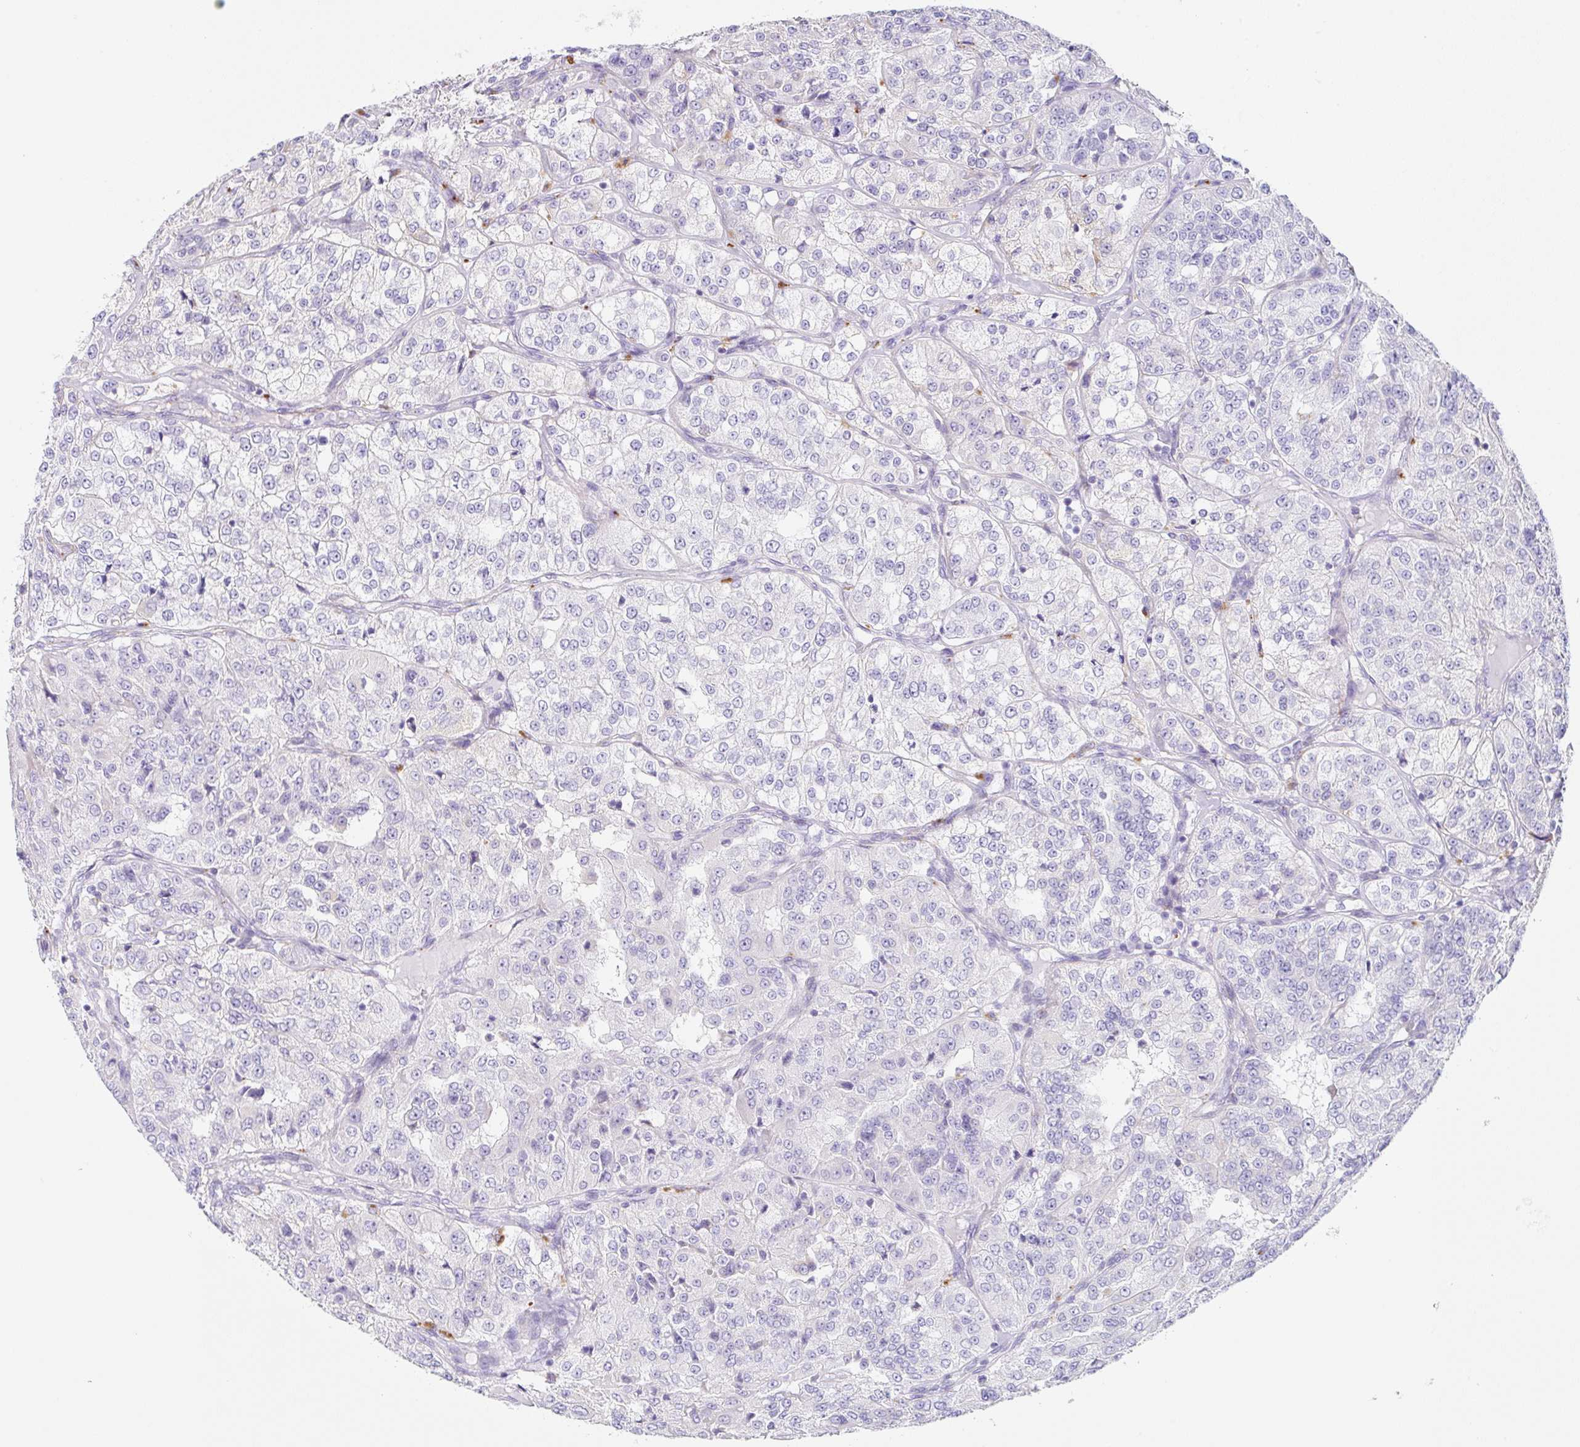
{"staining": {"intensity": "negative", "quantity": "none", "location": "none"}, "tissue": "renal cancer", "cell_type": "Tumor cells", "image_type": "cancer", "snomed": [{"axis": "morphology", "description": "Adenocarcinoma, NOS"}, {"axis": "topography", "description": "Kidney"}], "caption": "Micrograph shows no significant protein staining in tumor cells of renal adenocarcinoma.", "gene": "DKK4", "patient": {"sex": "female", "age": 63}}